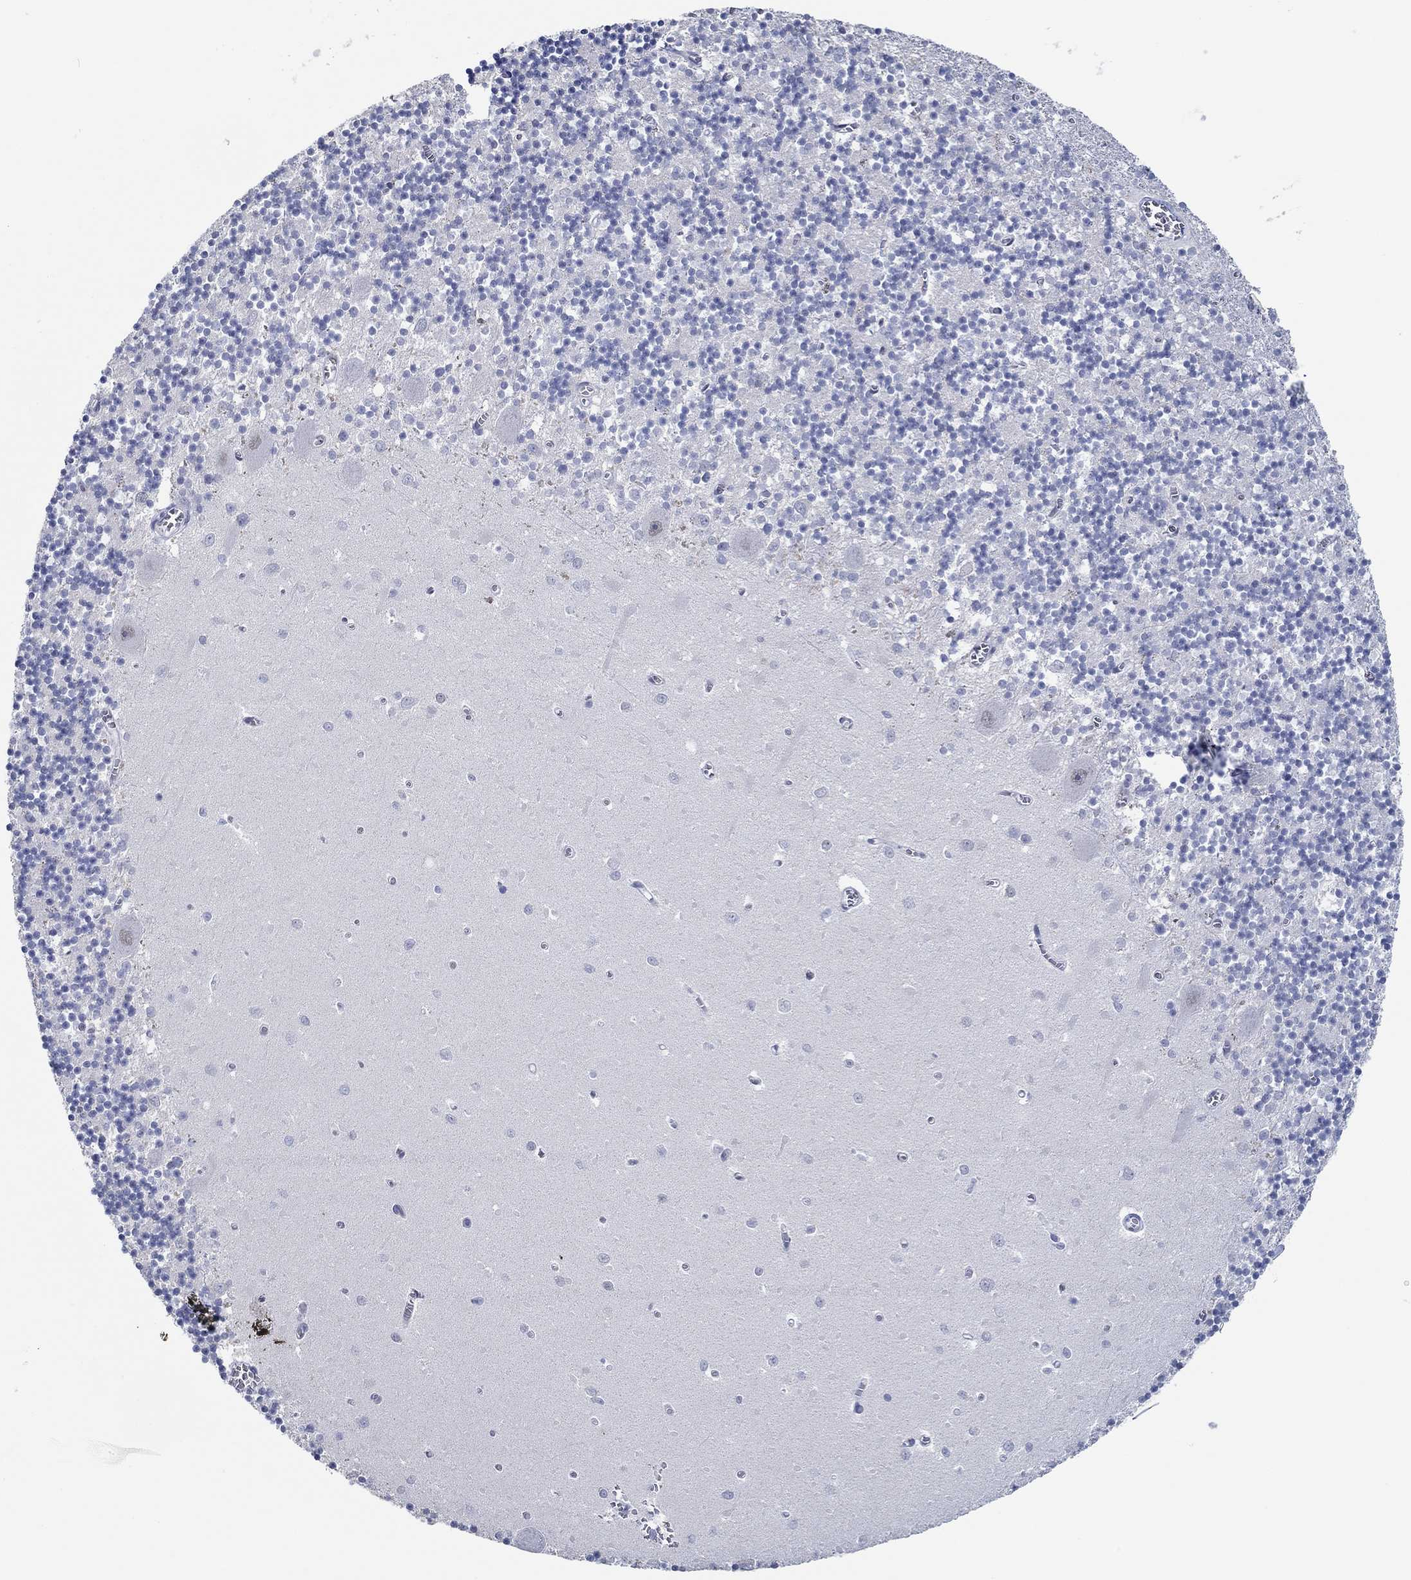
{"staining": {"intensity": "negative", "quantity": "none", "location": "none"}, "tissue": "cerebellum", "cell_type": "Cells in granular layer", "image_type": "normal", "snomed": [{"axis": "morphology", "description": "Normal tissue, NOS"}, {"axis": "topography", "description": "Cerebellum"}], "caption": "Protein analysis of unremarkable cerebellum reveals no significant positivity in cells in granular layer.", "gene": "GATA2", "patient": {"sex": "female", "age": 64}}